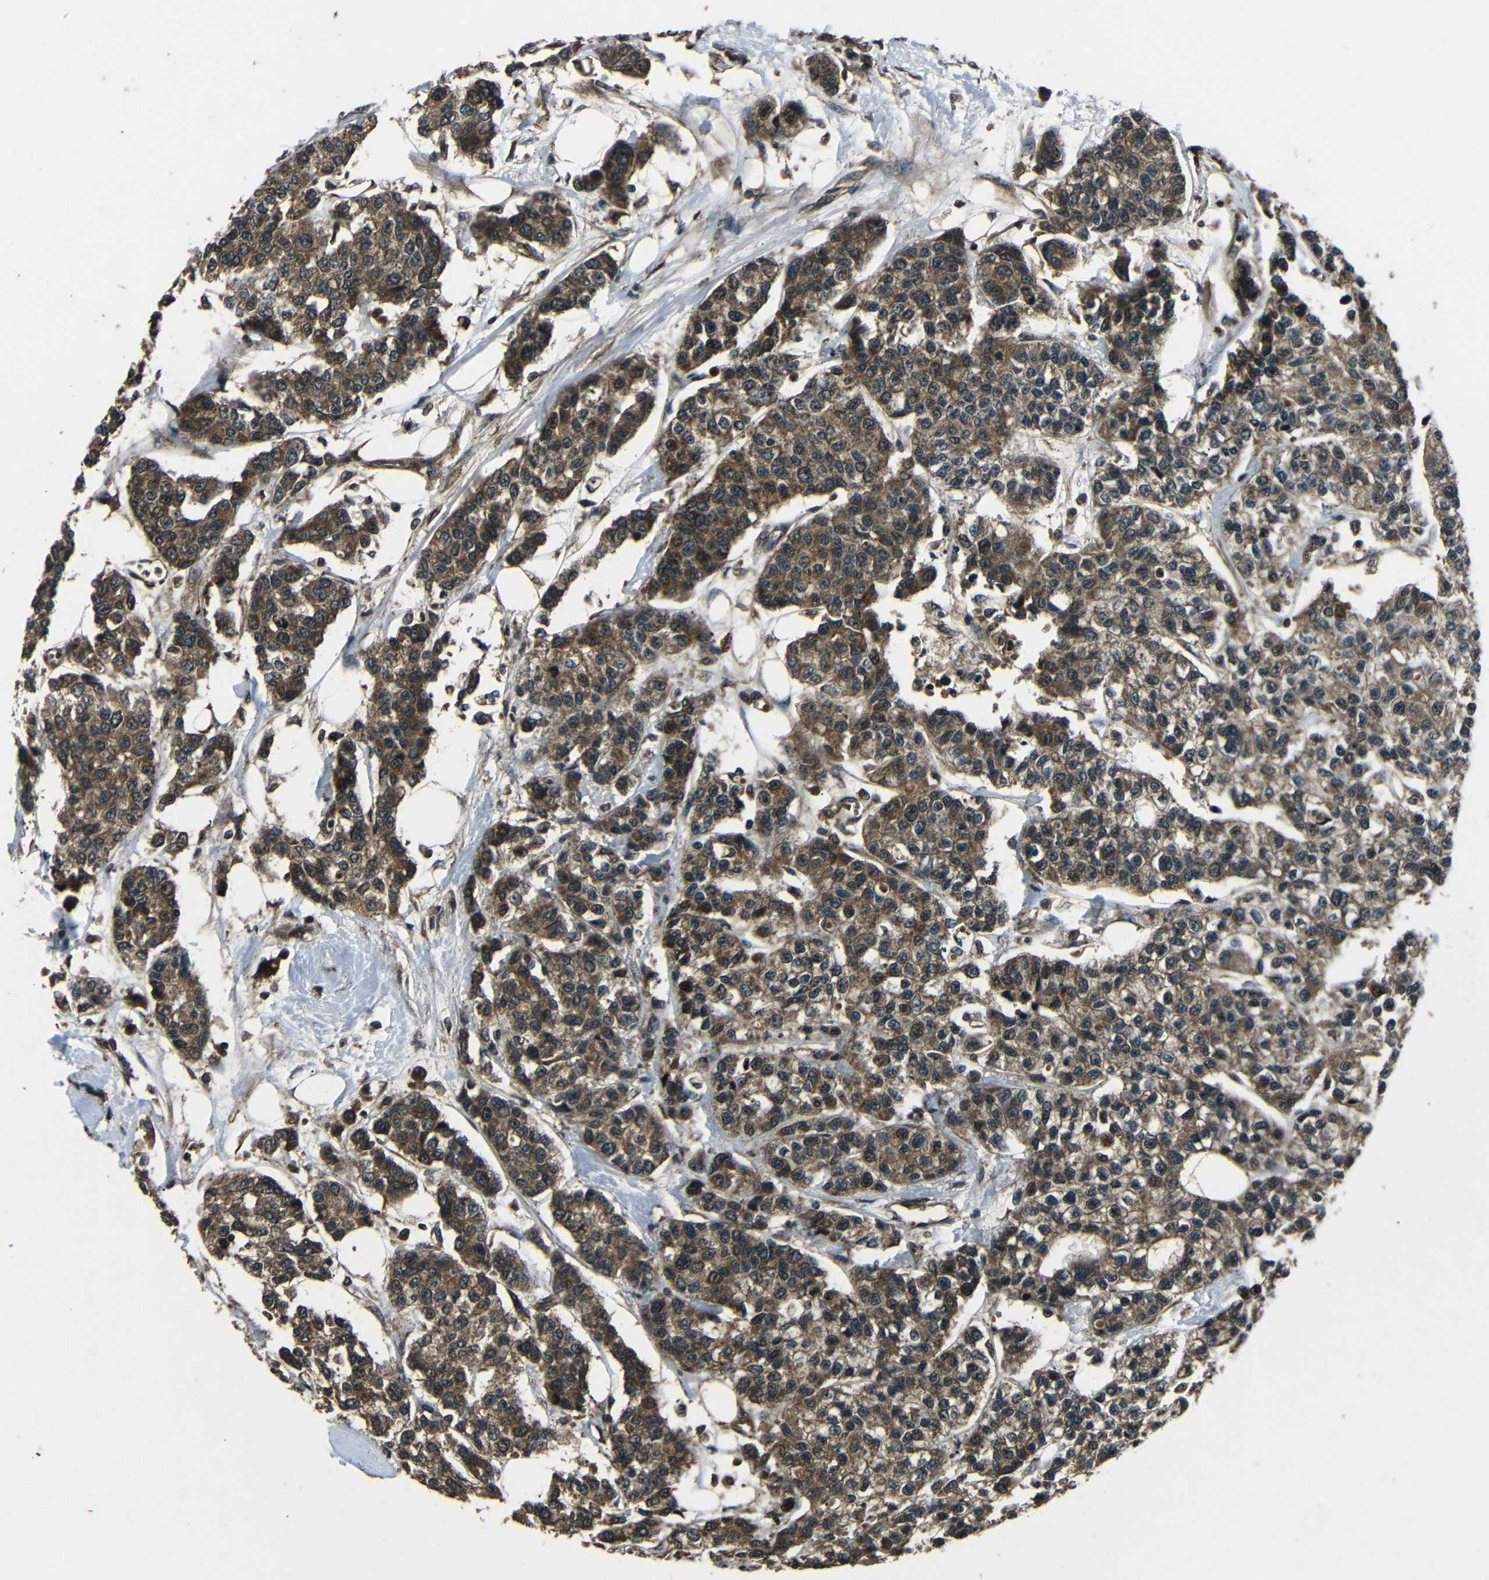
{"staining": {"intensity": "moderate", "quantity": ">75%", "location": "cytoplasmic/membranous"}, "tissue": "breast cancer", "cell_type": "Tumor cells", "image_type": "cancer", "snomed": [{"axis": "morphology", "description": "Duct carcinoma"}, {"axis": "topography", "description": "Breast"}], "caption": "Protein analysis of breast invasive ductal carcinoma tissue demonstrates moderate cytoplasmic/membranous staining in about >75% of tumor cells.", "gene": "PLK2", "patient": {"sex": "female", "age": 51}}